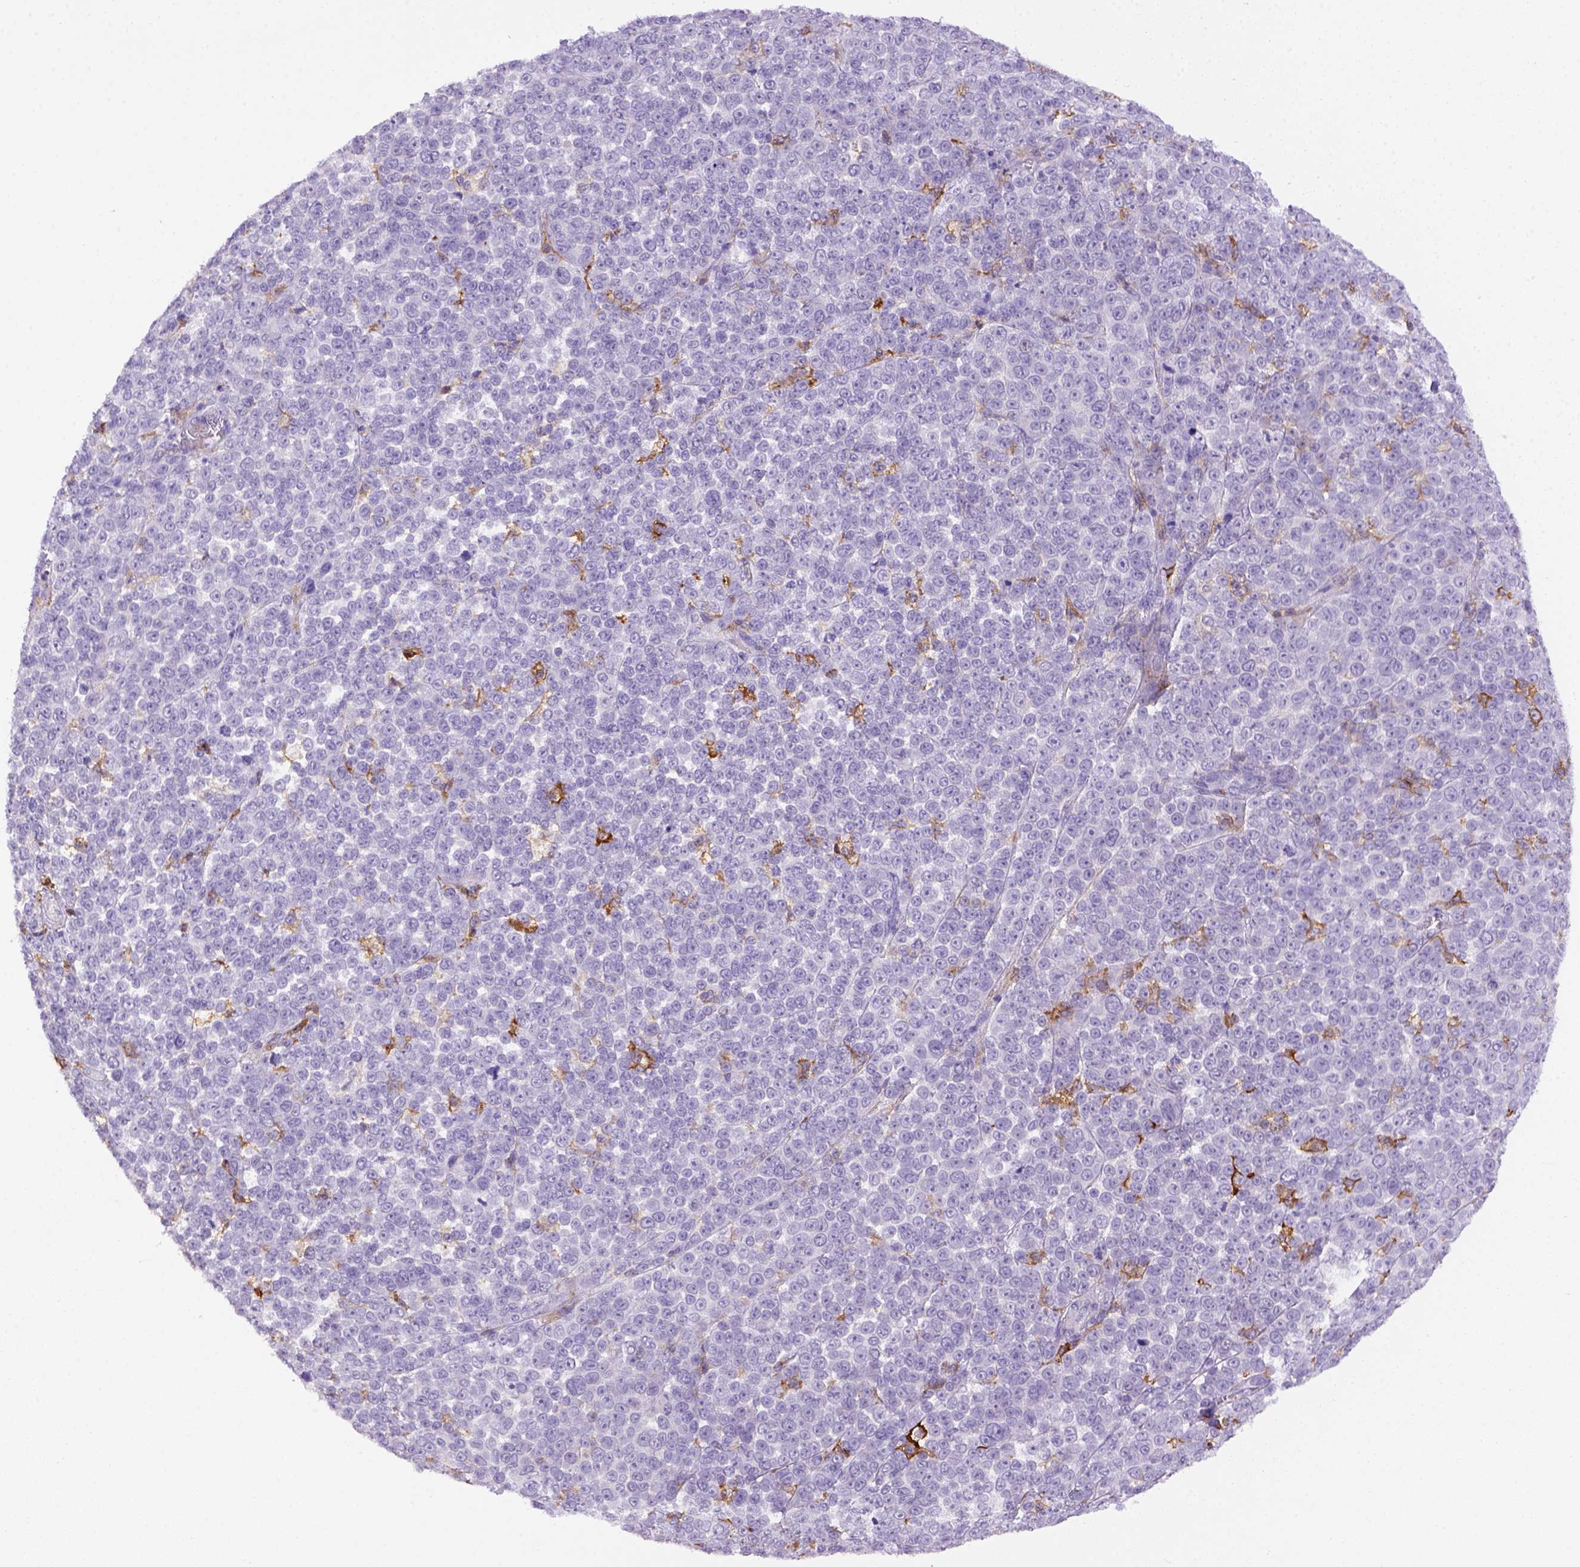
{"staining": {"intensity": "negative", "quantity": "none", "location": "none"}, "tissue": "melanoma", "cell_type": "Tumor cells", "image_type": "cancer", "snomed": [{"axis": "morphology", "description": "Malignant melanoma, NOS"}, {"axis": "topography", "description": "Skin"}], "caption": "Immunohistochemistry histopathology image of human malignant melanoma stained for a protein (brown), which displays no expression in tumor cells. (Stains: DAB (3,3'-diaminobenzidine) IHC with hematoxylin counter stain, Microscopy: brightfield microscopy at high magnification).", "gene": "CD14", "patient": {"sex": "female", "age": 95}}